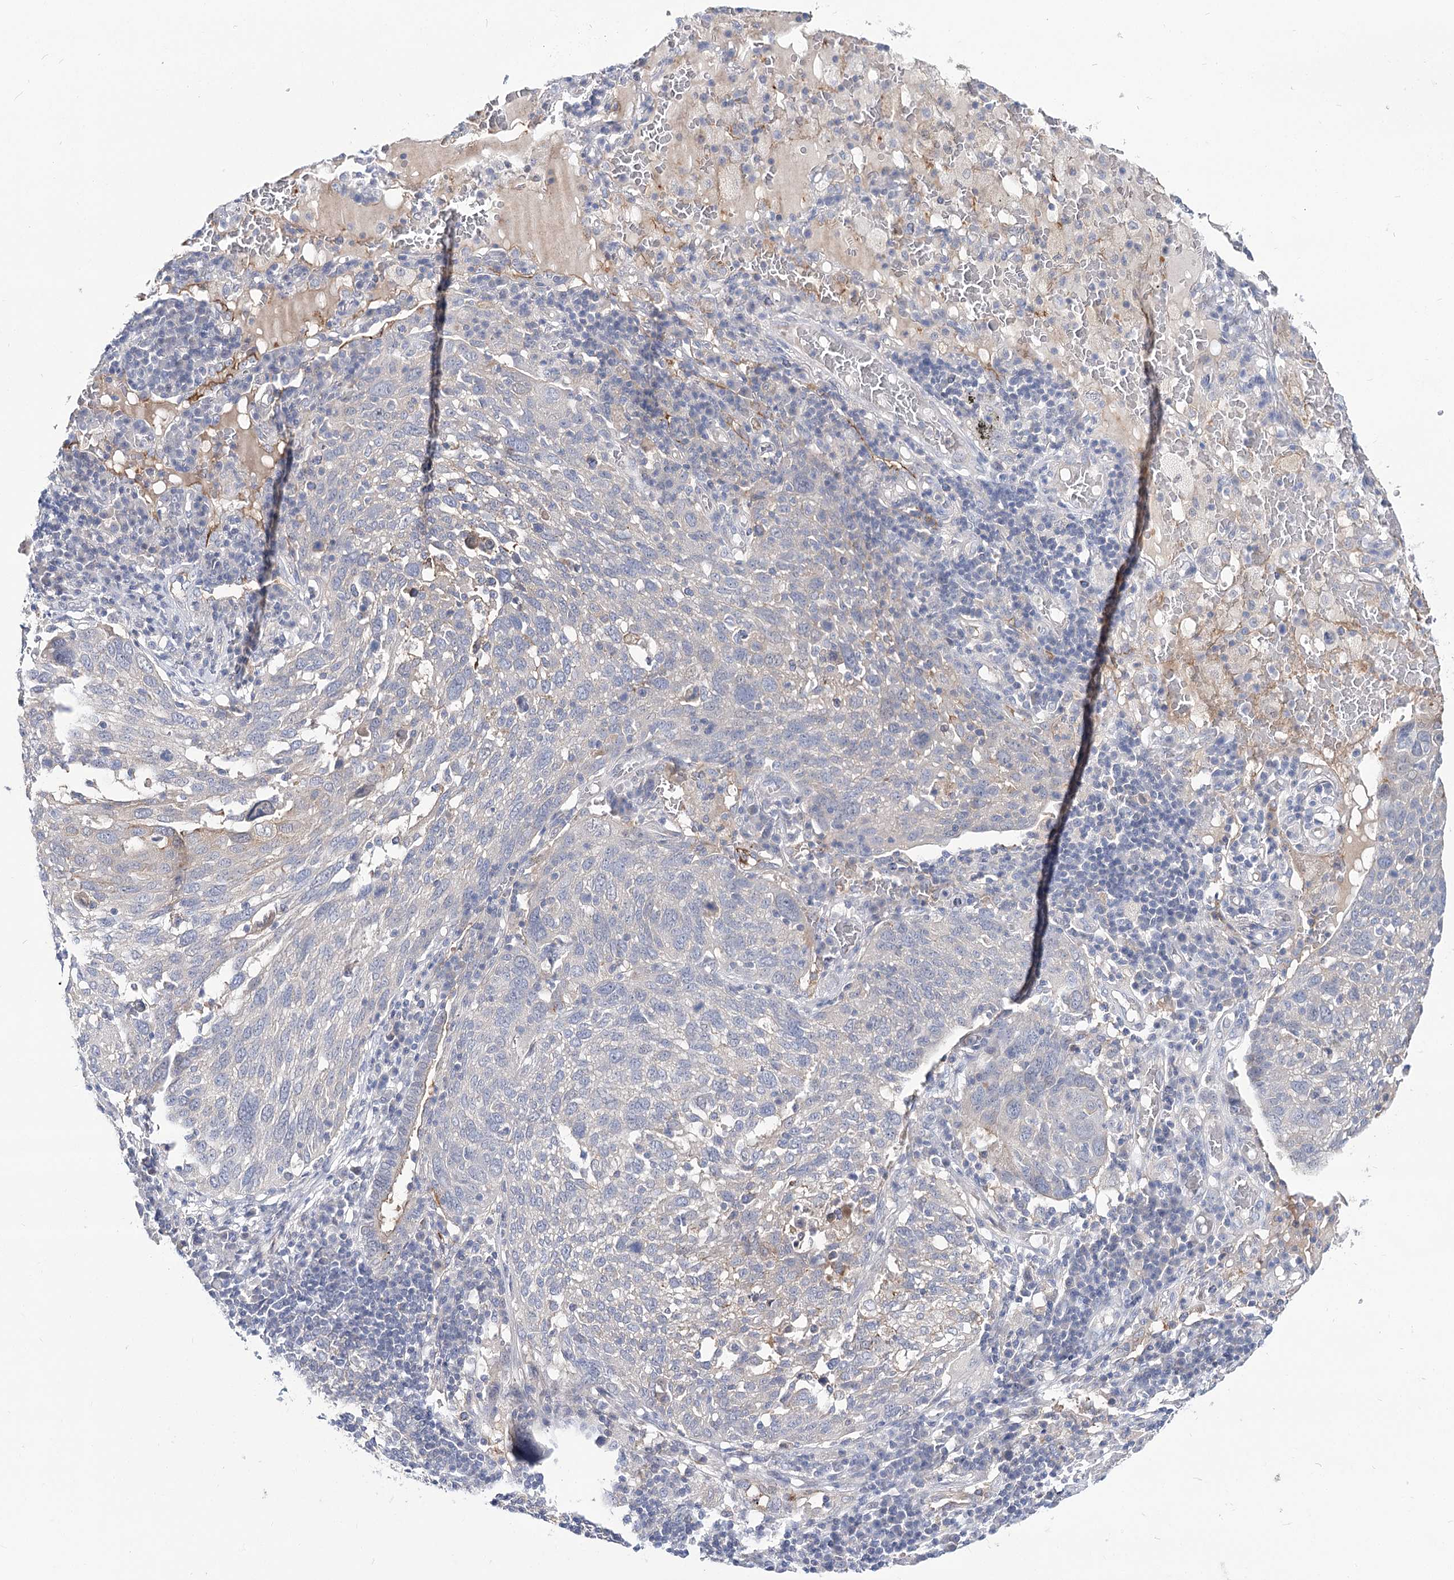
{"staining": {"intensity": "negative", "quantity": "none", "location": "none"}, "tissue": "lung cancer", "cell_type": "Tumor cells", "image_type": "cancer", "snomed": [{"axis": "morphology", "description": "Squamous cell carcinoma, NOS"}, {"axis": "topography", "description": "Lung"}], "caption": "Immunohistochemical staining of human lung cancer (squamous cell carcinoma) exhibits no significant expression in tumor cells. Nuclei are stained in blue.", "gene": "UGP2", "patient": {"sex": "male", "age": 65}}